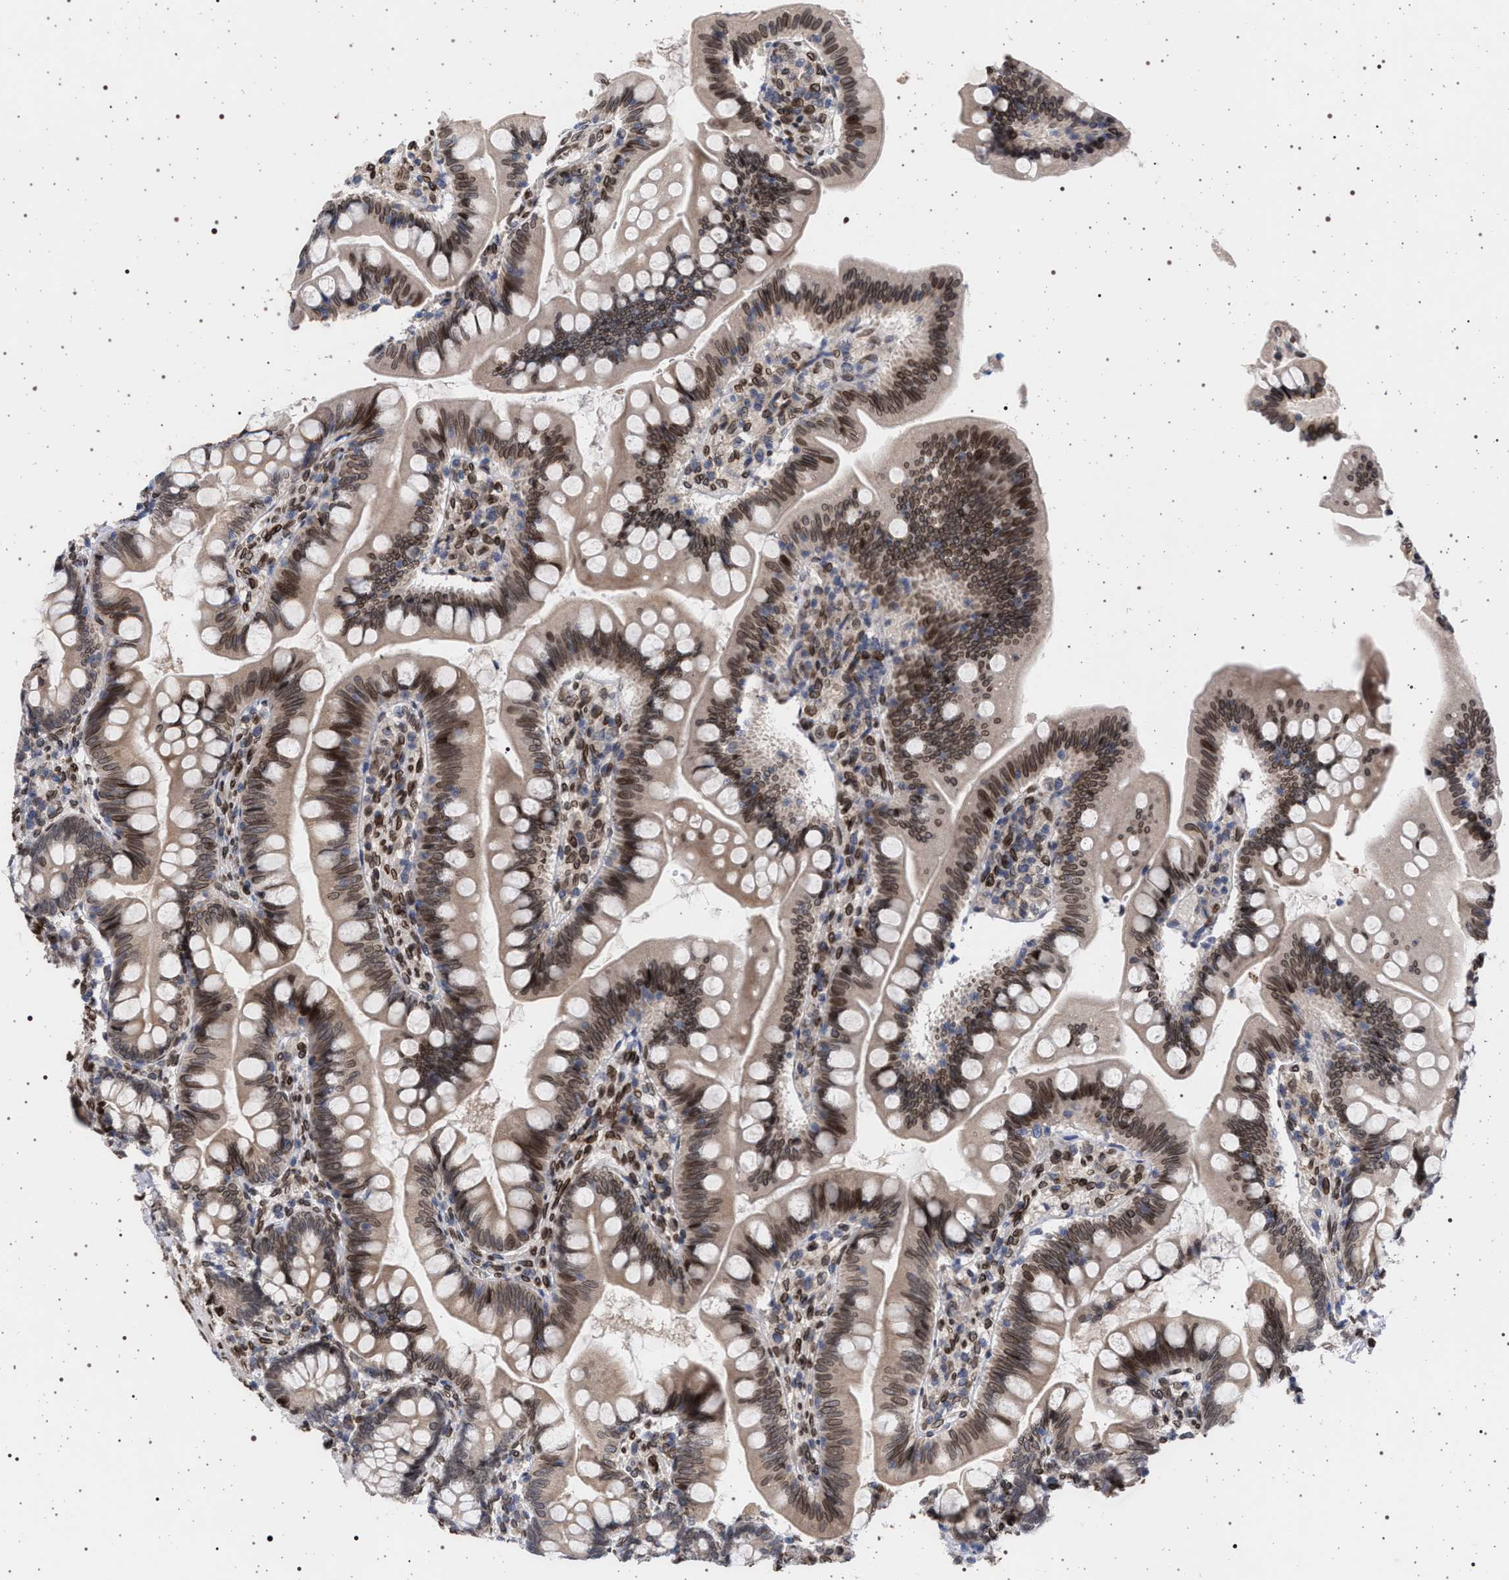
{"staining": {"intensity": "strong", "quantity": ">75%", "location": "cytoplasmic/membranous,nuclear"}, "tissue": "small intestine", "cell_type": "Glandular cells", "image_type": "normal", "snomed": [{"axis": "morphology", "description": "Normal tissue, NOS"}, {"axis": "topography", "description": "Small intestine"}], "caption": "This histopathology image displays benign small intestine stained with immunohistochemistry to label a protein in brown. The cytoplasmic/membranous,nuclear of glandular cells show strong positivity for the protein. Nuclei are counter-stained blue.", "gene": "ING2", "patient": {"sex": "male", "age": 7}}